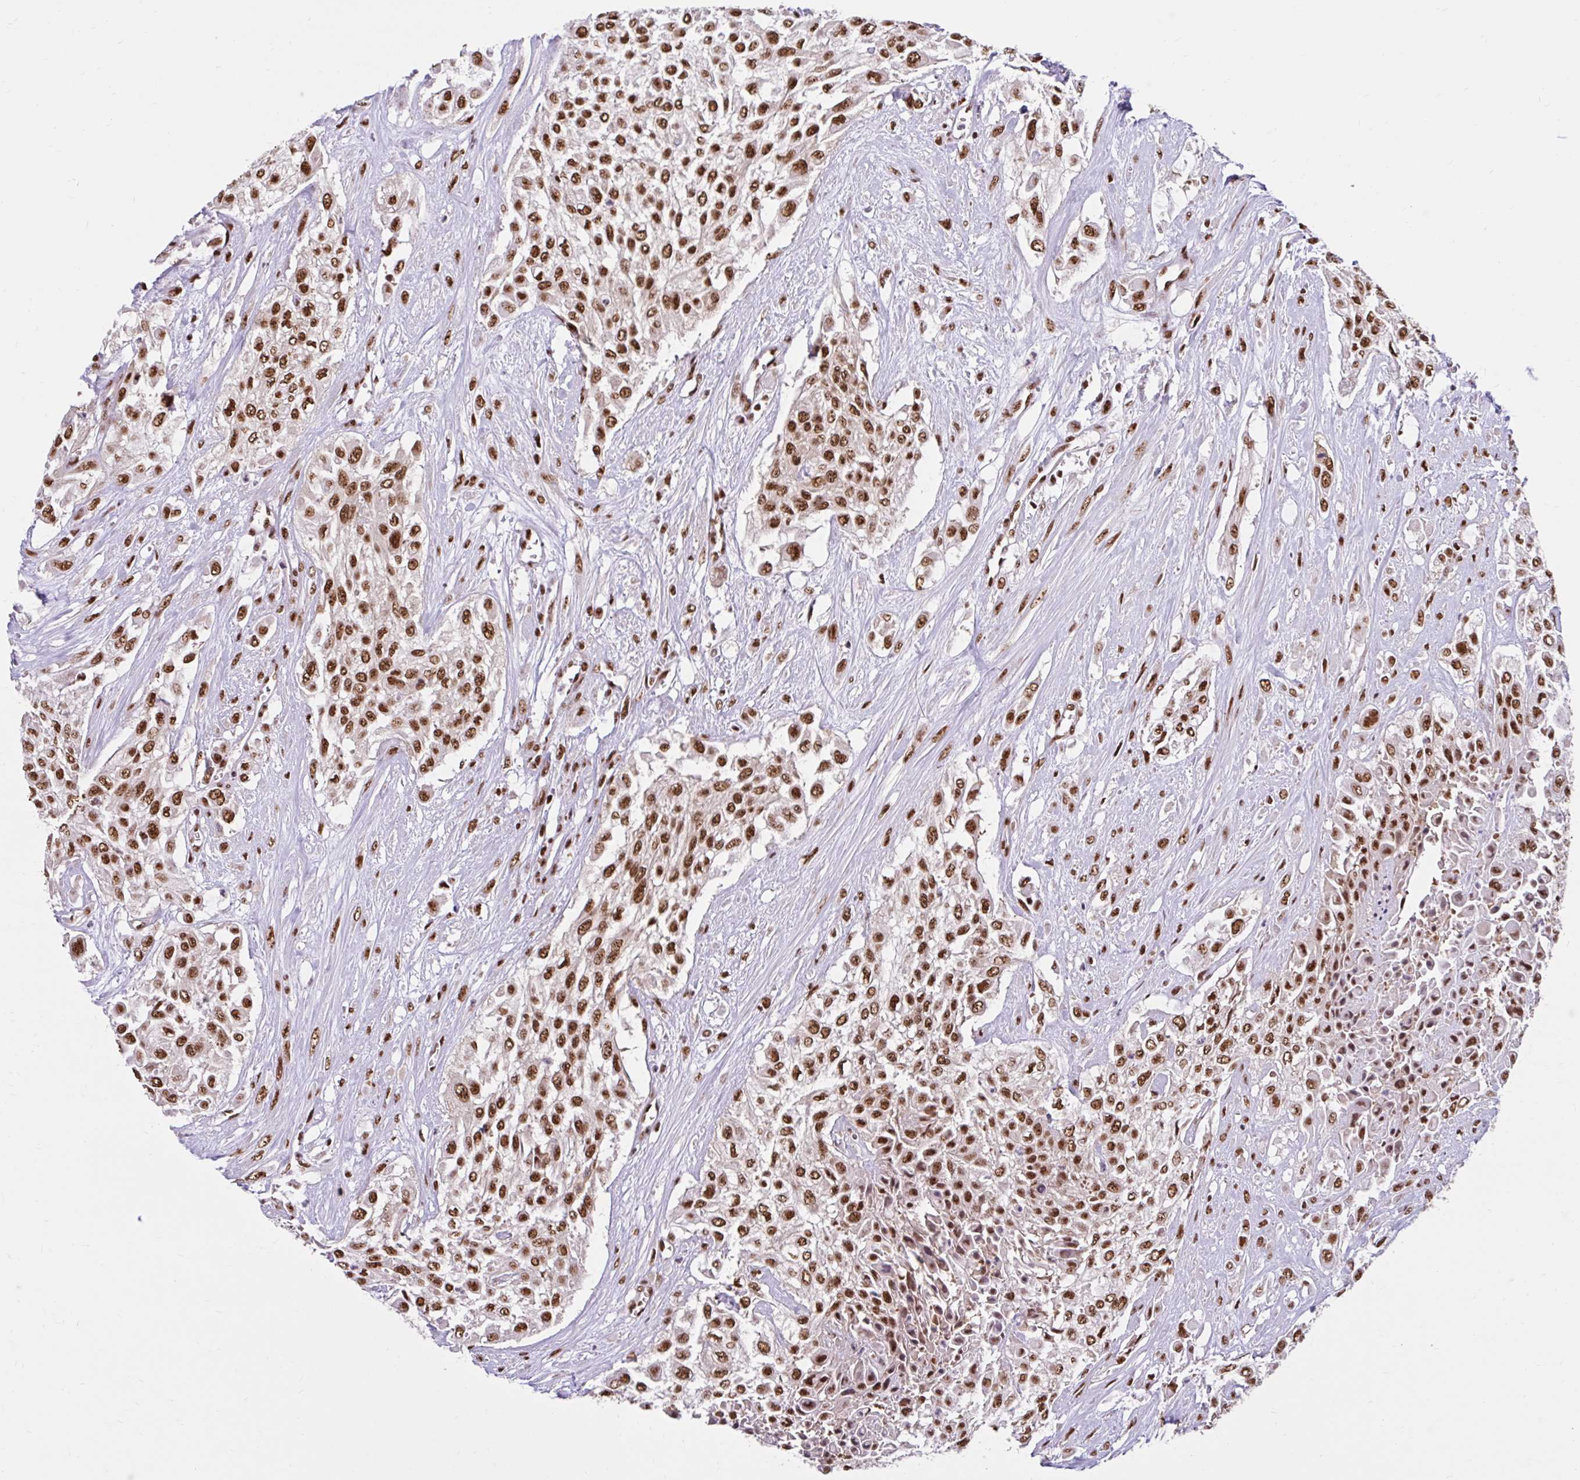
{"staining": {"intensity": "strong", "quantity": ">75%", "location": "nuclear"}, "tissue": "urothelial cancer", "cell_type": "Tumor cells", "image_type": "cancer", "snomed": [{"axis": "morphology", "description": "Urothelial carcinoma, High grade"}, {"axis": "topography", "description": "Urinary bladder"}], "caption": "Immunohistochemical staining of urothelial carcinoma (high-grade) demonstrates high levels of strong nuclear protein expression in approximately >75% of tumor cells. (brown staining indicates protein expression, while blue staining denotes nuclei).", "gene": "ABCA9", "patient": {"sex": "male", "age": 57}}